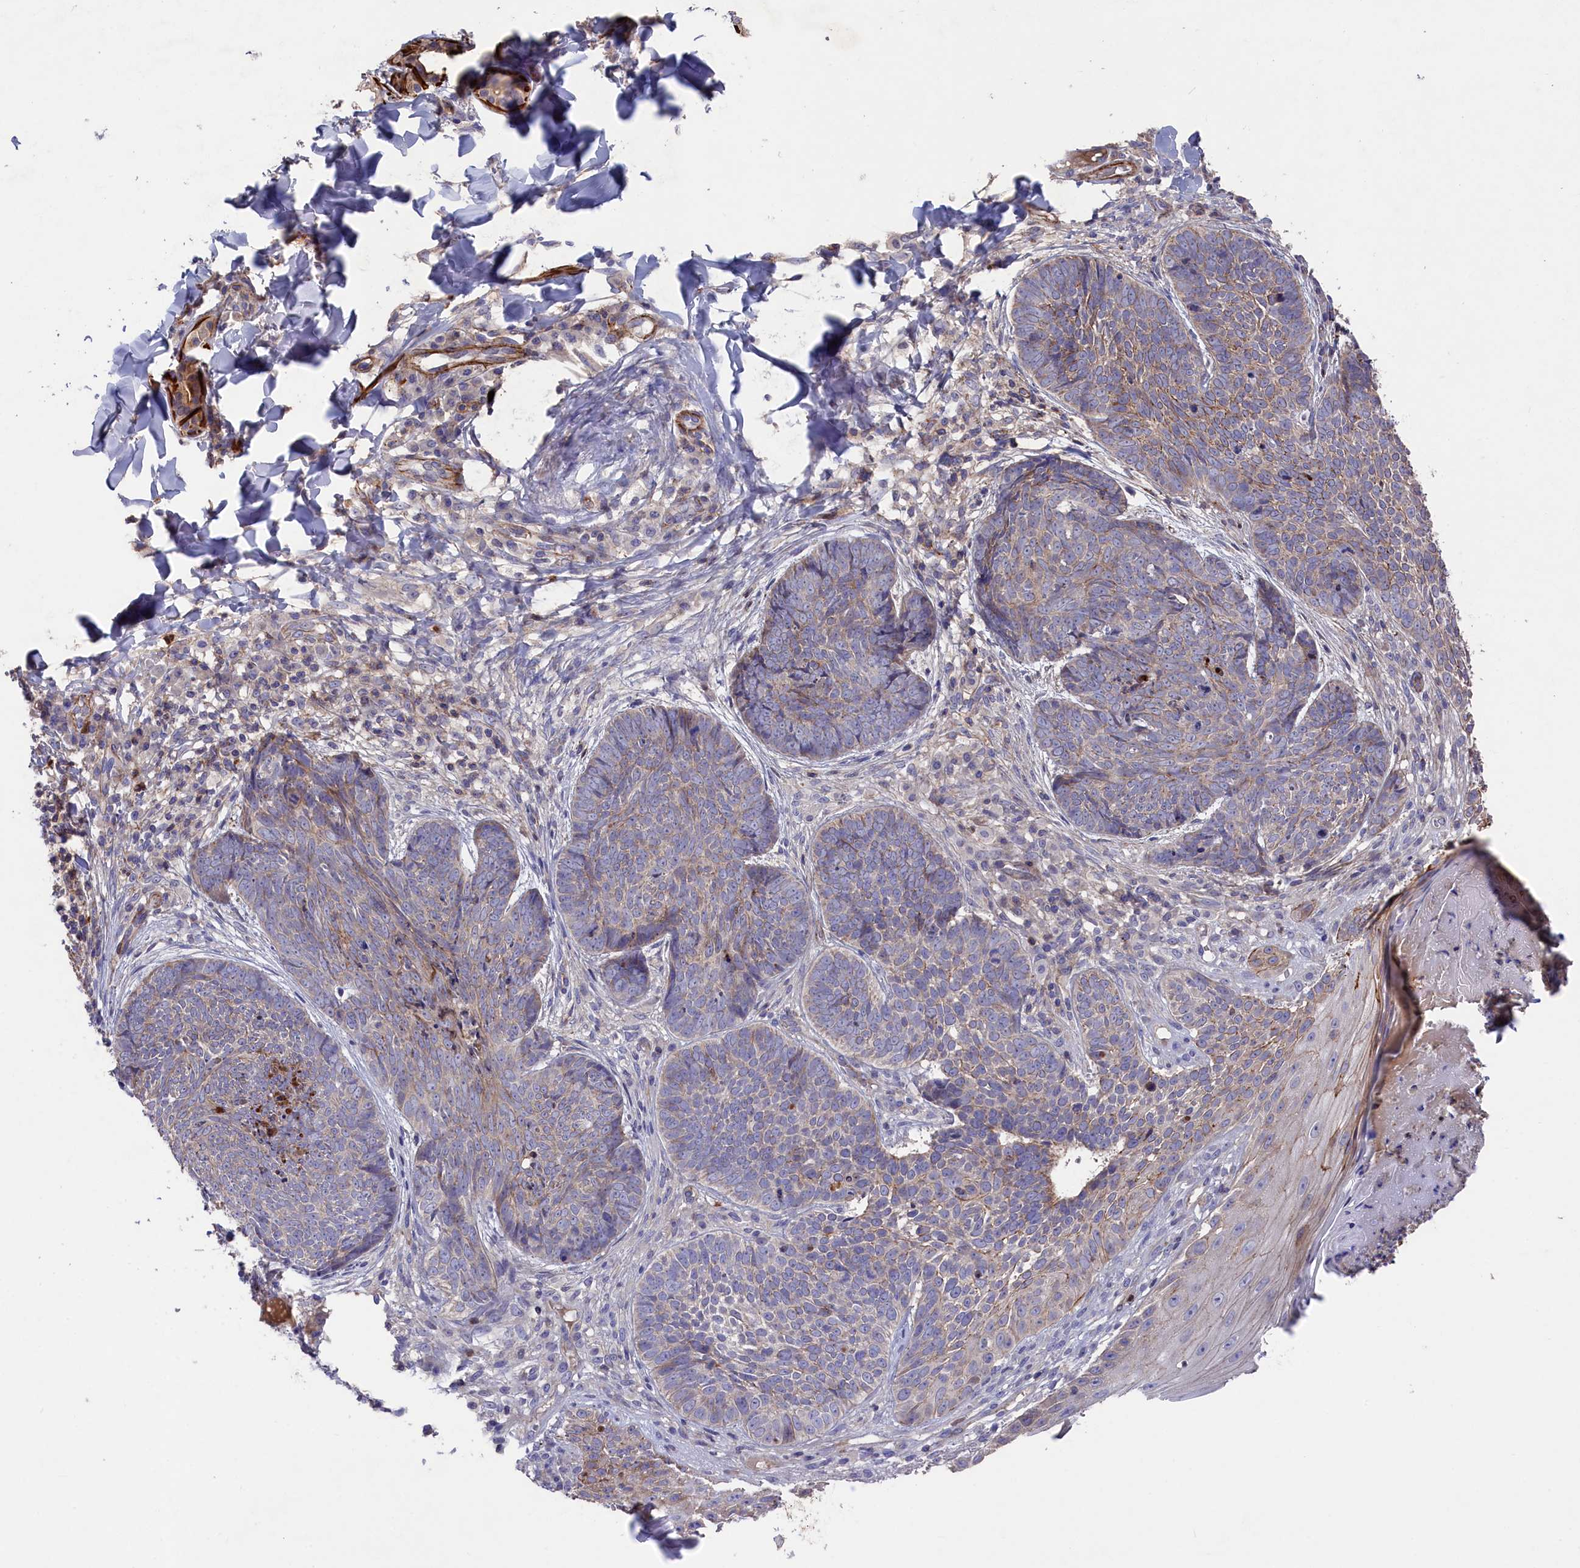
{"staining": {"intensity": "weak", "quantity": "<25%", "location": "cytoplasmic/membranous"}, "tissue": "skin cancer", "cell_type": "Tumor cells", "image_type": "cancer", "snomed": [{"axis": "morphology", "description": "Basal cell carcinoma"}, {"axis": "topography", "description": "Skin"}], "caption": "Basal cell carcinoma (skin) was stained to show a protein in brown. There is no significant positivity in tumor cells.", "gene": "RAPSN", "patient": {"sex": "female", "age": 61}}